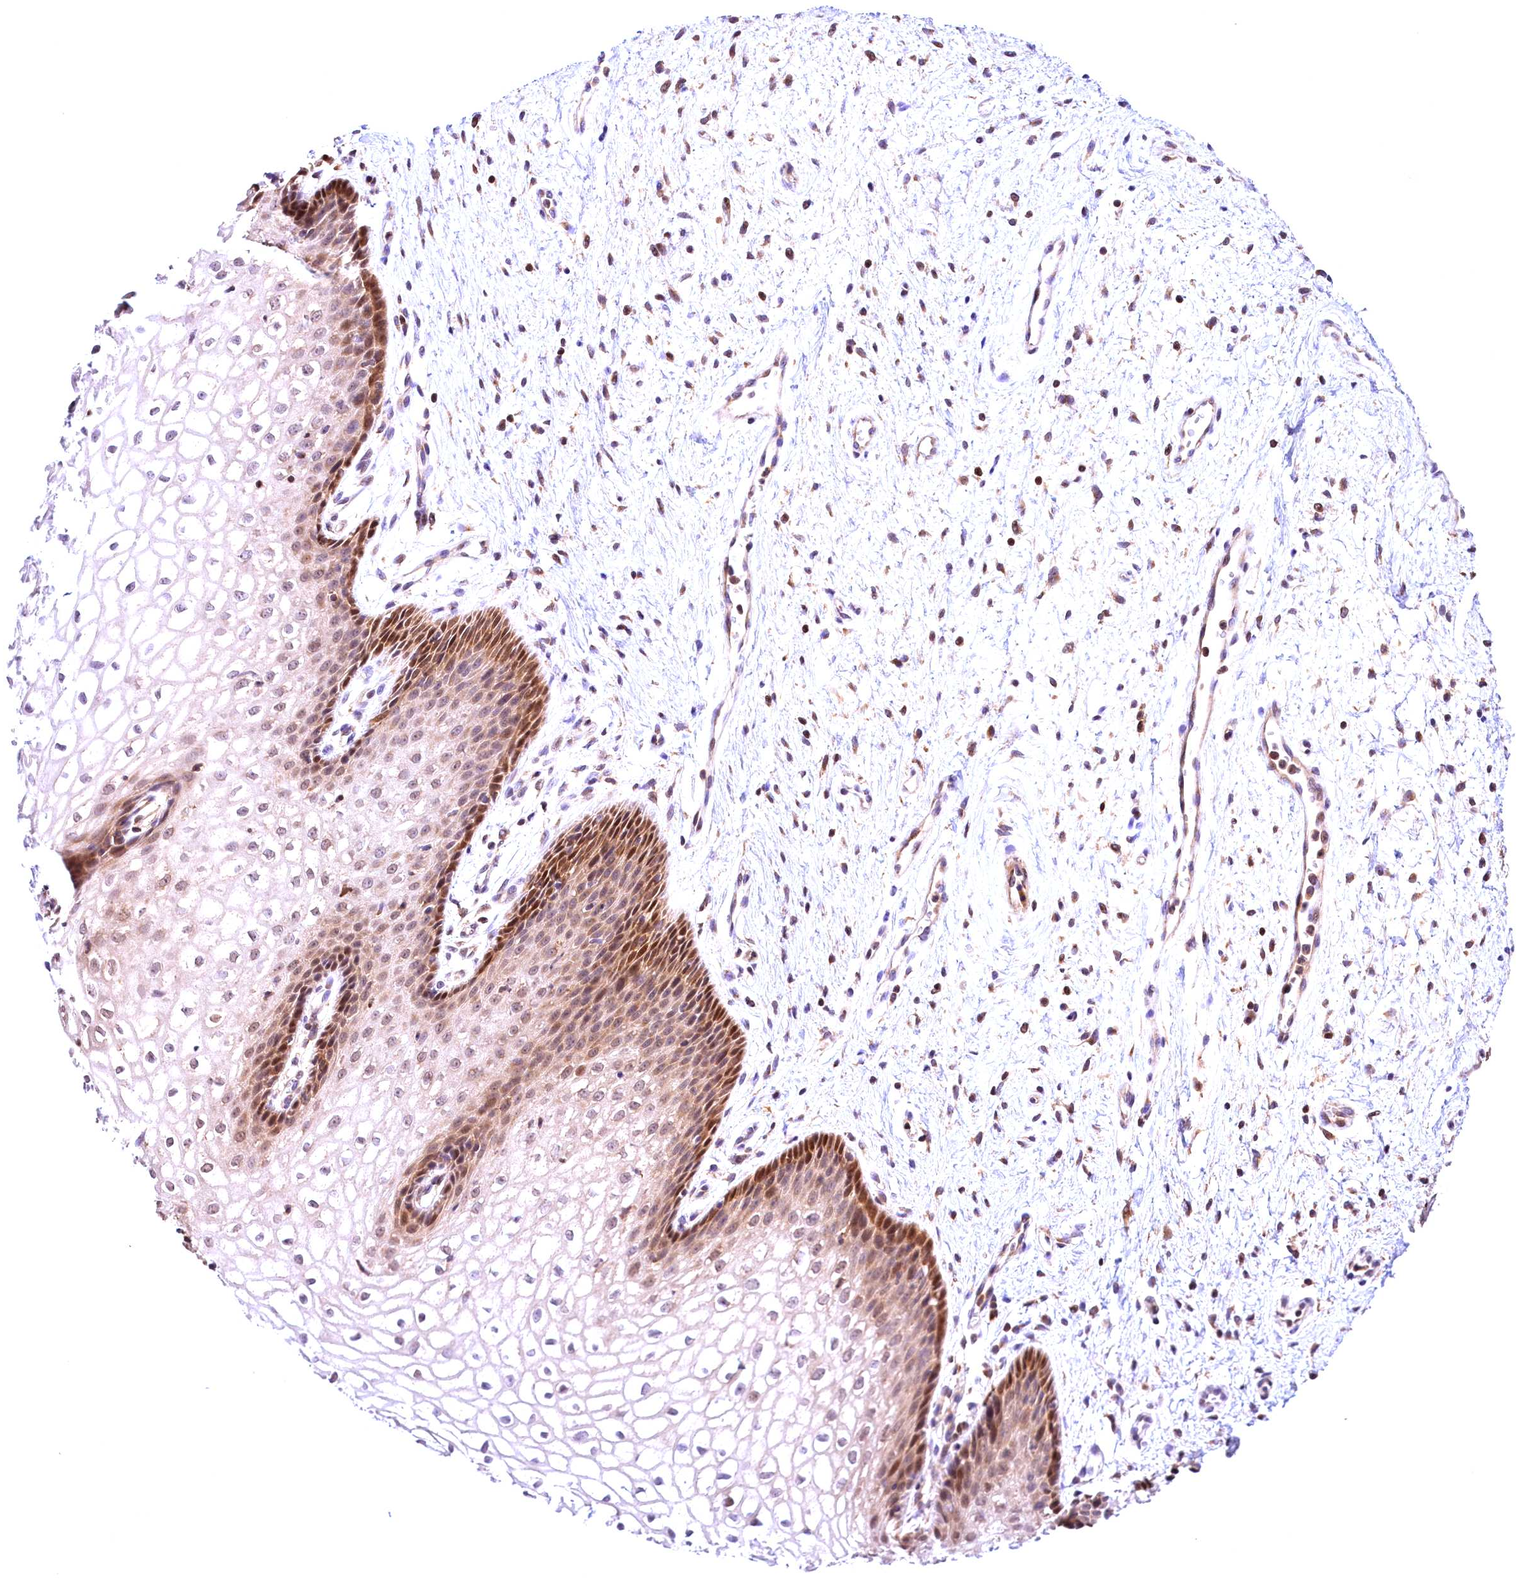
{"staining": {"intensity": "moderate", "quantity": "25%-75%", "location": "cytoplasmic/membranous,nuclear"}, "tissue": "vagina", "cell_type": "Squamous epithelial cells", "image_type": "normal", "snomed": [{"axis": "morphology", "description": "Normal tissue, NOS"}, {"axis": "topography", "description": "Vagina"}], "caption": "Protein expression analysis of normal human vagina reveals moderate cytoplasmic/membranous,nuclear expression in approximately 25%-75% of squamous epithelial cells. The staining is performed using DAB (3,3'-diaminobenzidine) brown chromogen to label protein expression. The nuclei are counter-stained blue using hematoxylin.", "gene": "CHORDC1", "patient": {"sex": "female", "age": 34}}